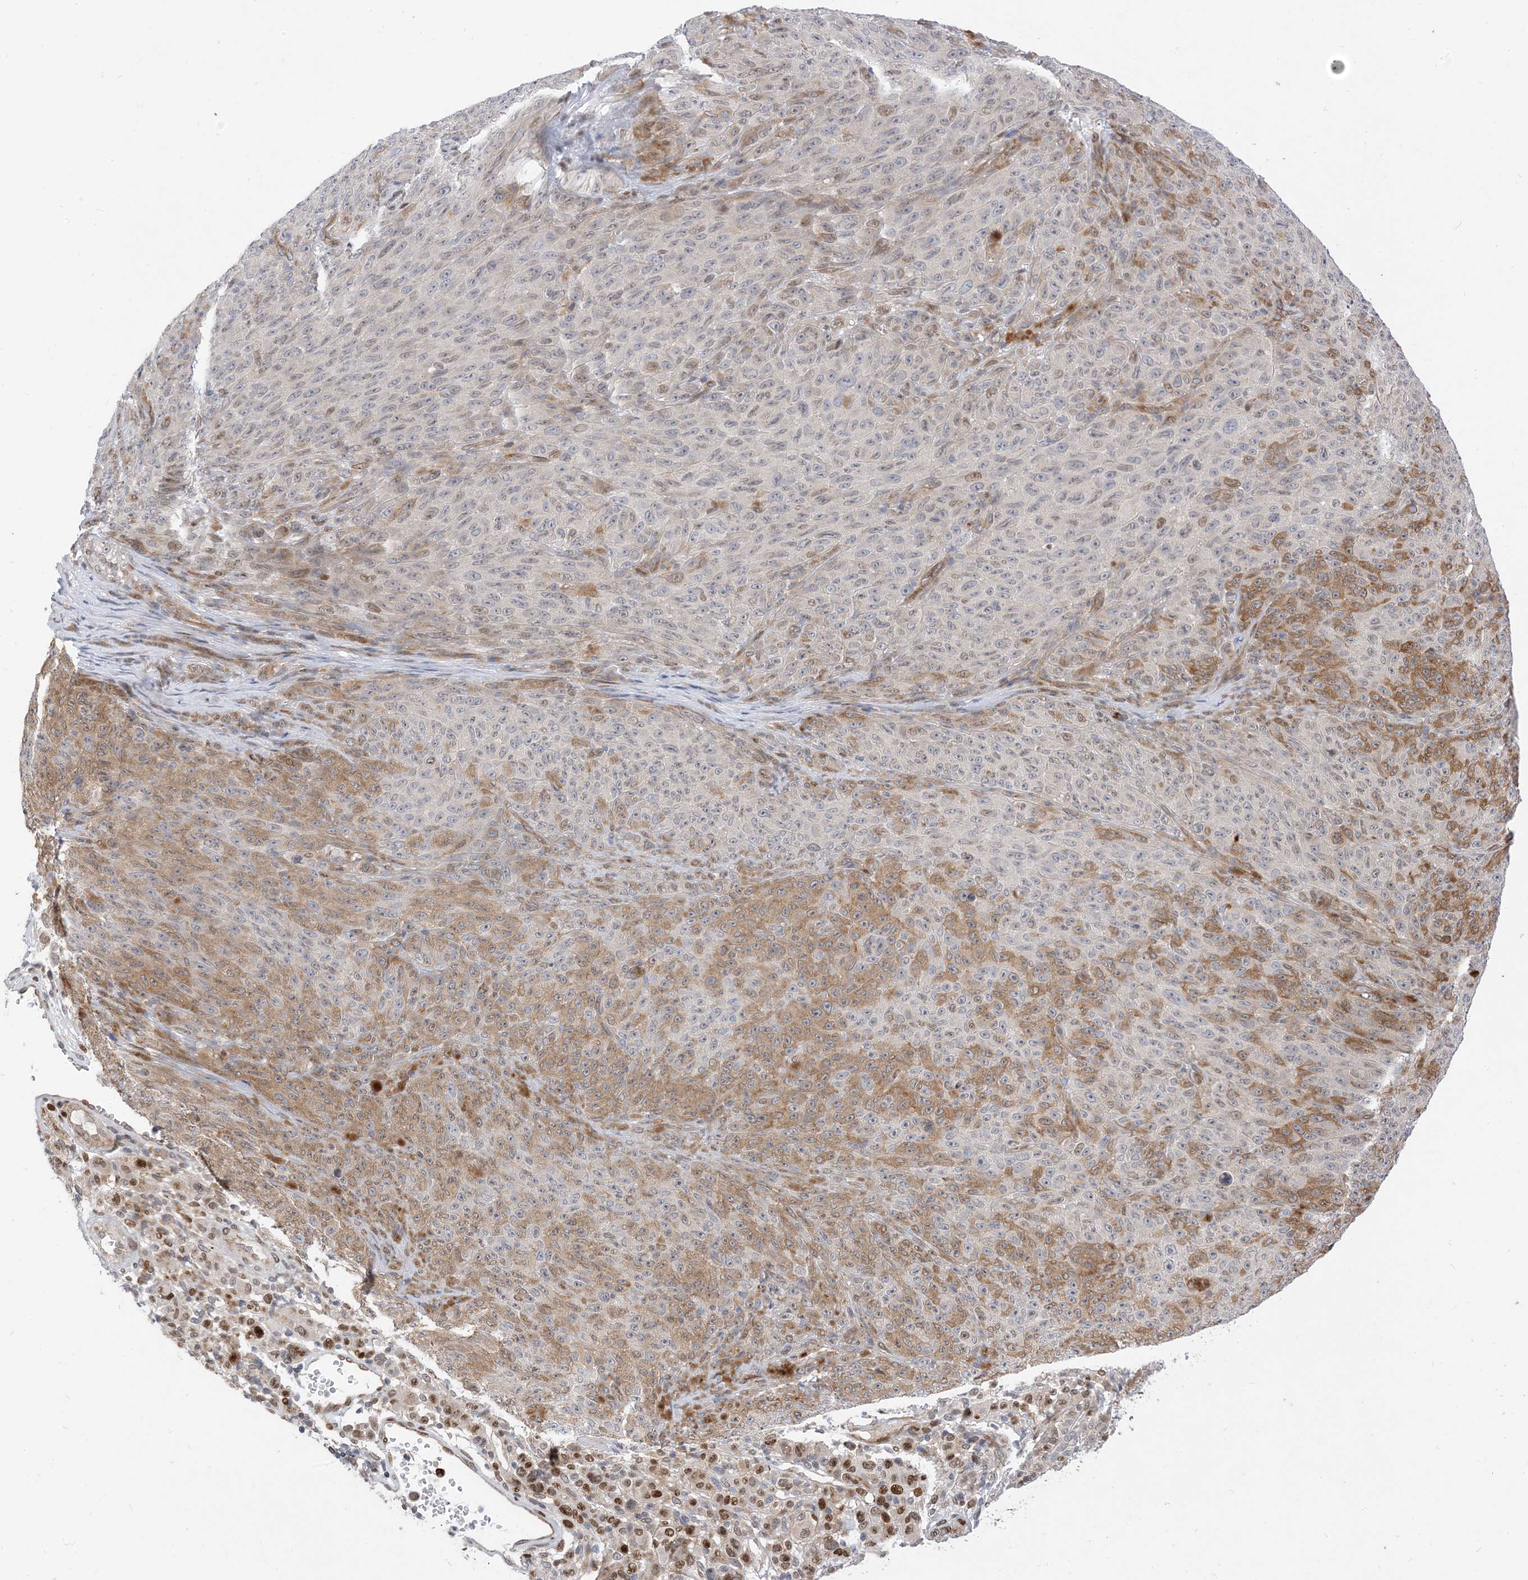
{"staining": {"intensity": "moderate", "quantity": "25%-75%", "location": "cytoplasmic/membranous"}, "tissue": "melanoma", "cell_type": "Tumor cells", "image_type": "cancer", "snomed": [{"axis": "morphology", "description": "Malignant melanoma, NOS"}, {"axis": "topography", "description": "Skin"}], "caption": "Approximately 25%-75% of tumor cells in melanoma exhibit moderate cytoplasmic/membranous protein staining as visualized by brown immunohistochemical staining.", "gene": "TYSND1", "patient": {"sex": "female", "age": 82}}